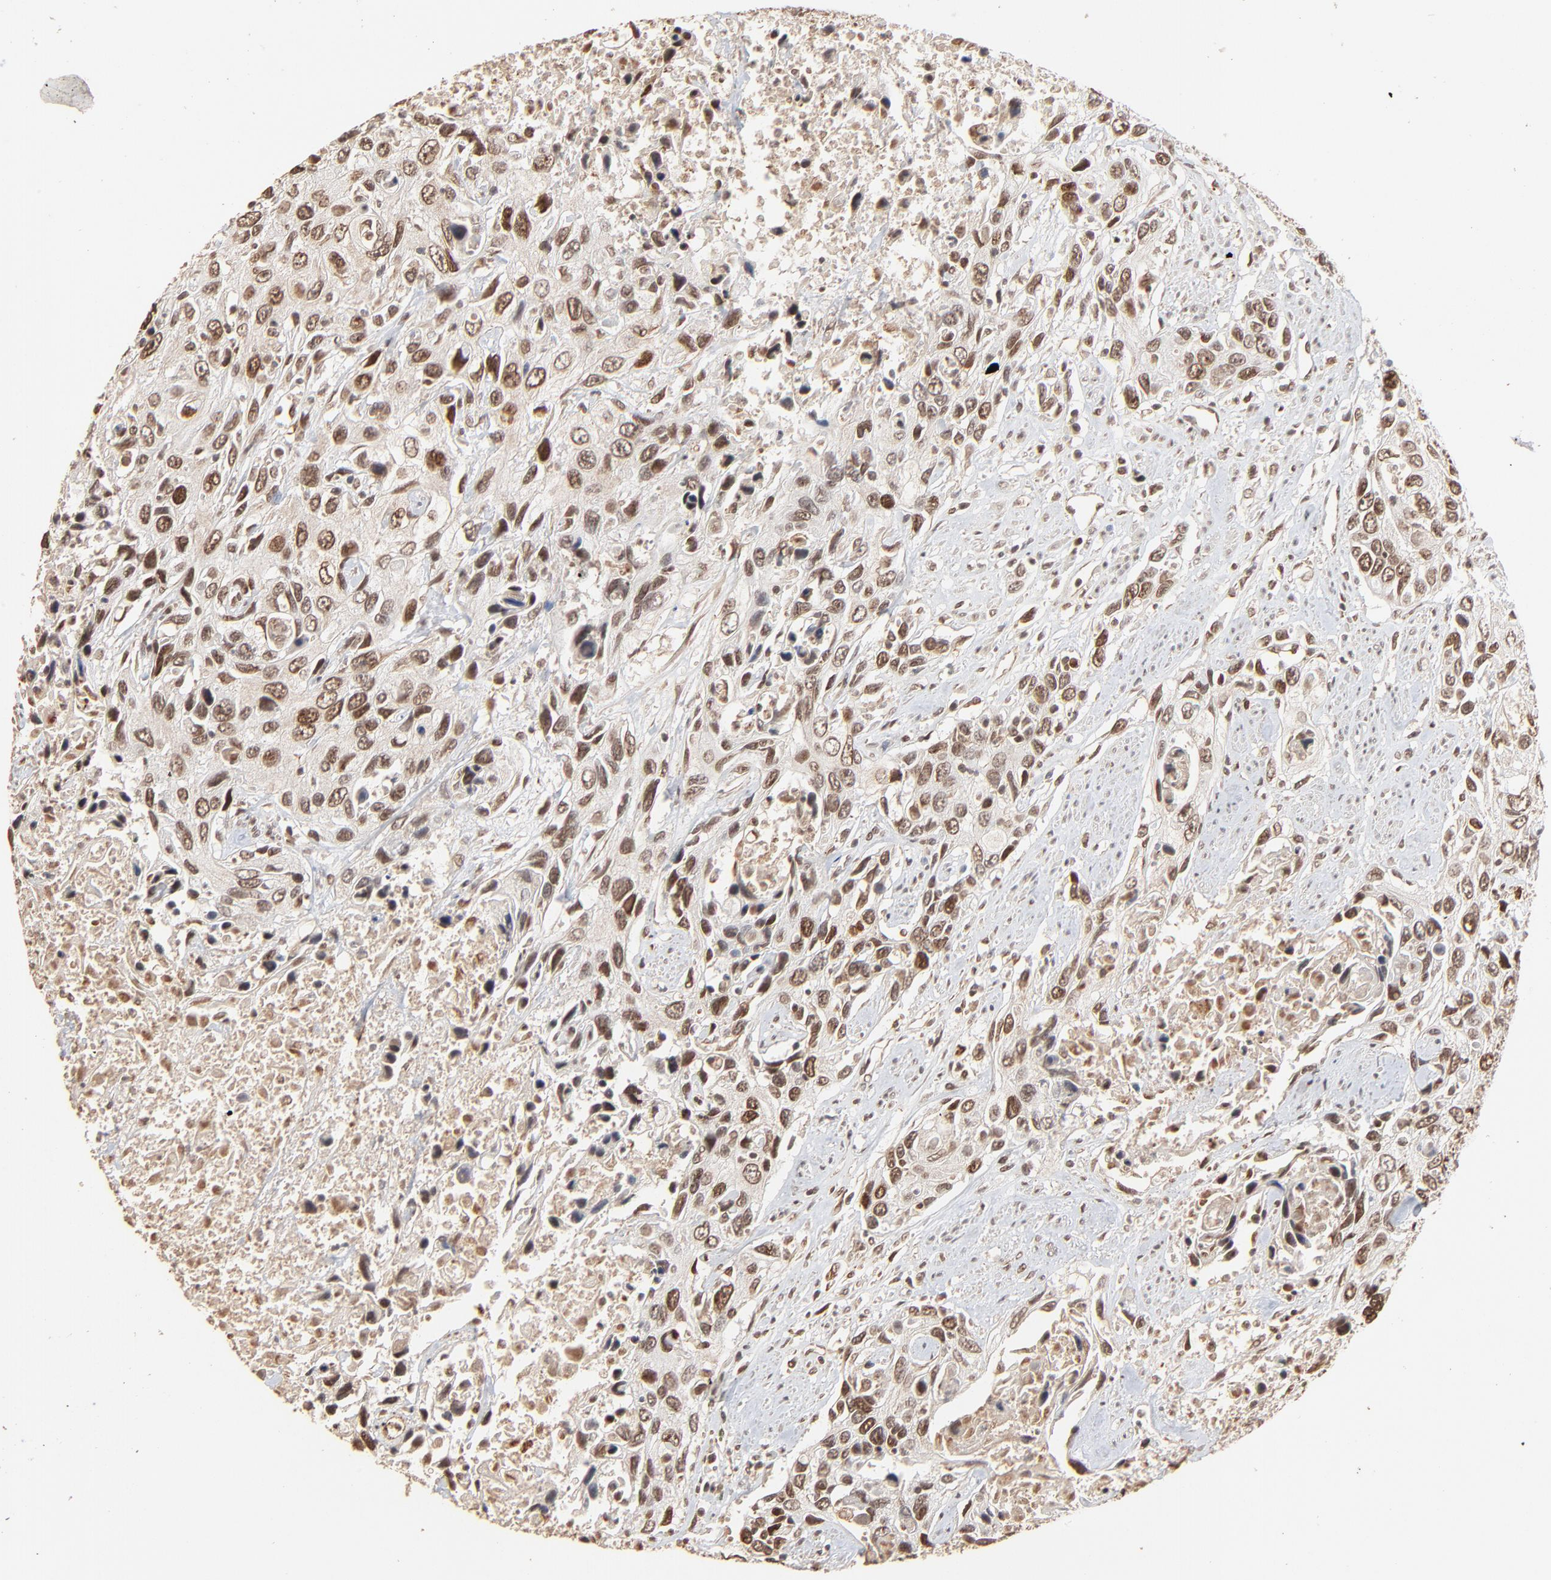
{"staining": {"intensity": "moderate", "quantity": ">75%", "location": "cytoplasmic/membranous,nuclear"}, "tissue": "urothelial cancer", "cell_type": "Tumor cells", "image_type": "cancer", "snomed": [{"axis": "morphology", "description": "Urothelial carcinoma, High grade"}, {"axis": "topography", "description": "Urinary bladder"}], "caption": "Protein staining of urothelial cancer tissue demonstrates moderate cytoplasmic/membranous and nuclear expression in approximately >75% of tumor cells.", "gene": "FAM227A", "patient": {"sex": "male", "age": 71}}